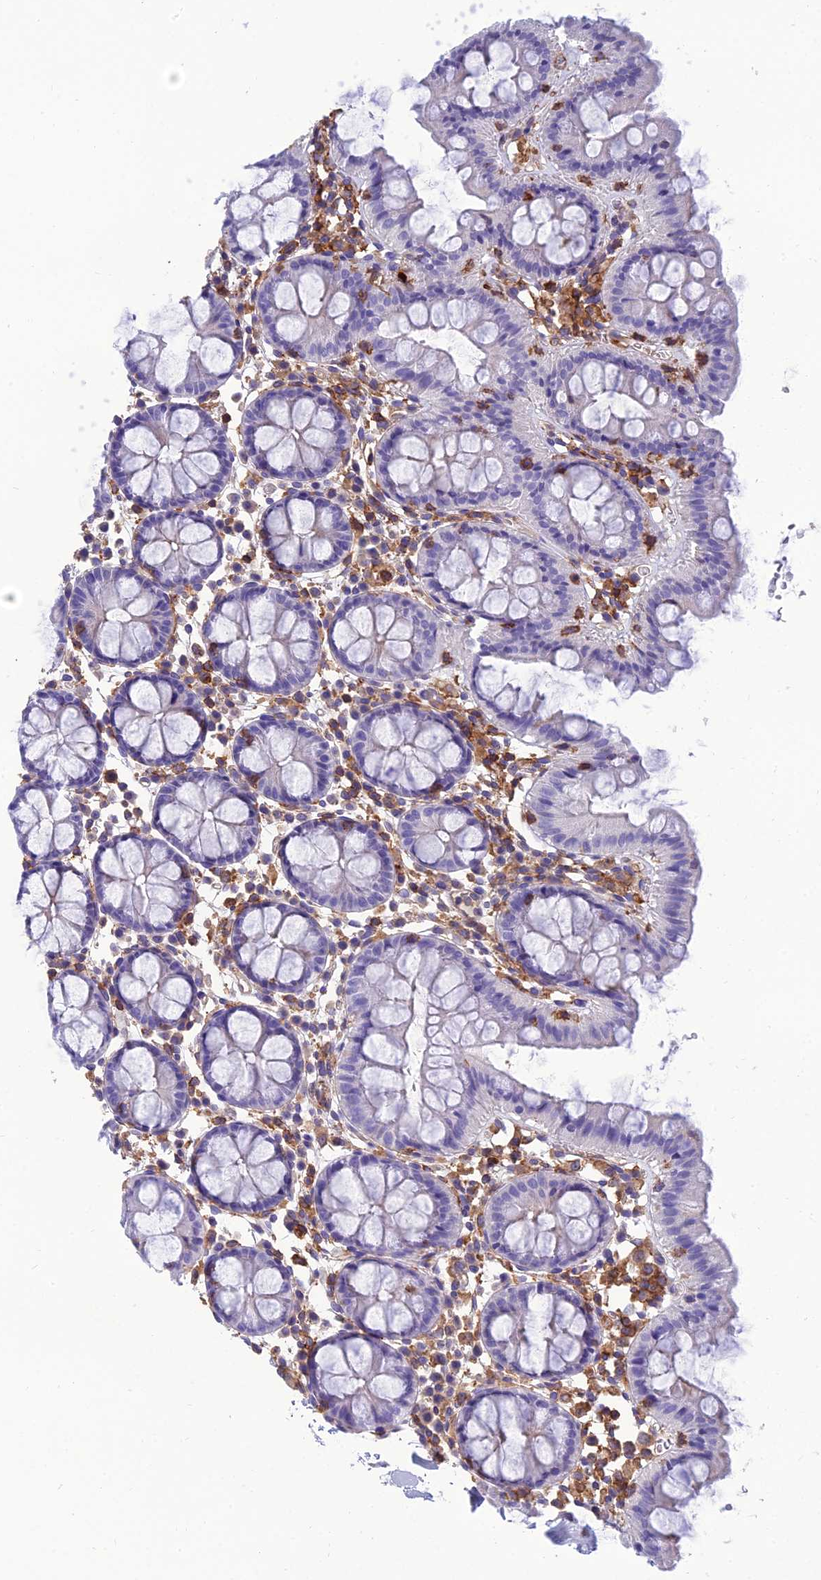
{"staining": {"intensity": "weak", "quantity": ">75%", "location": "cytoplasmic/membranous"}, "tissue": "colon", "cell_type": "Endothelial cells", "image_type": "normal", "snomed": [{"axis": "morphology", "description": "Normal tissue, NOS"}, {"axis": "topography", "description": "Colon"}], "caption": "Immunohistochemical staining of unremarkable colon displays low levels of weak cytoplasmic/membranous expression in about >75% of endothelial cells.", "gene": "PPP1R18", "patient": {"sex": "male", "age": 75}}